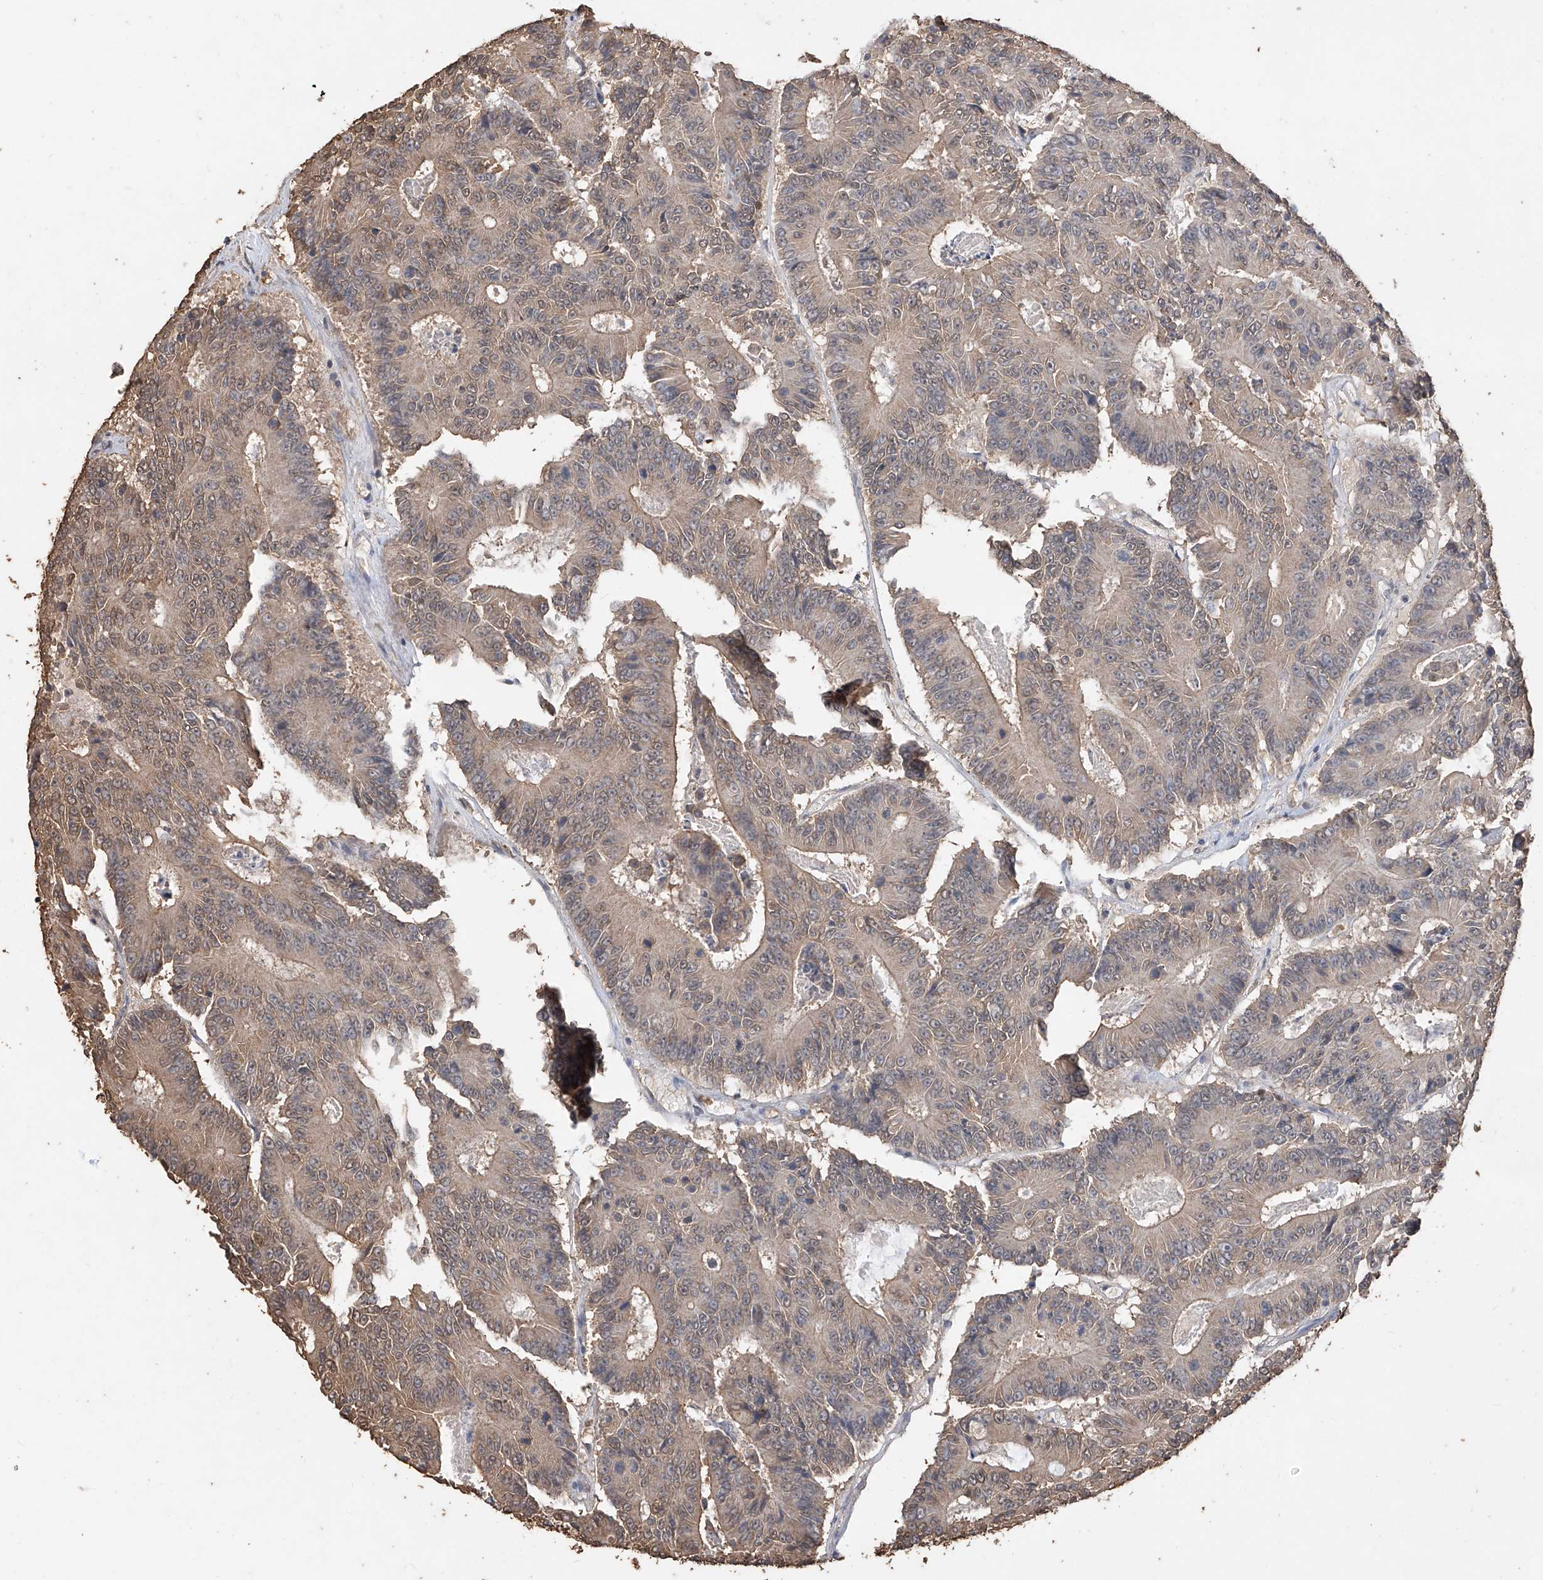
{"staining": {"intensity": "weak", "quantity": ">75%", "location": "cytoplasmic/membranous,nuclear"}, "tissue": "colorectal cancer", "cell_type": "Tumor cells", "image_type": "cancer", "snomed": [{"axis": "morphology", "description": "Adenocarcinoma, NOS"}, {"axis": "topography", "description": "Colon"}], "caption": "Colorectal adenocarcinoma stained with a protein marker demonstrates weak staining in tumor cells.", "gene": "ELOVL1", "patient": {"sex": "male", "age": 83}}